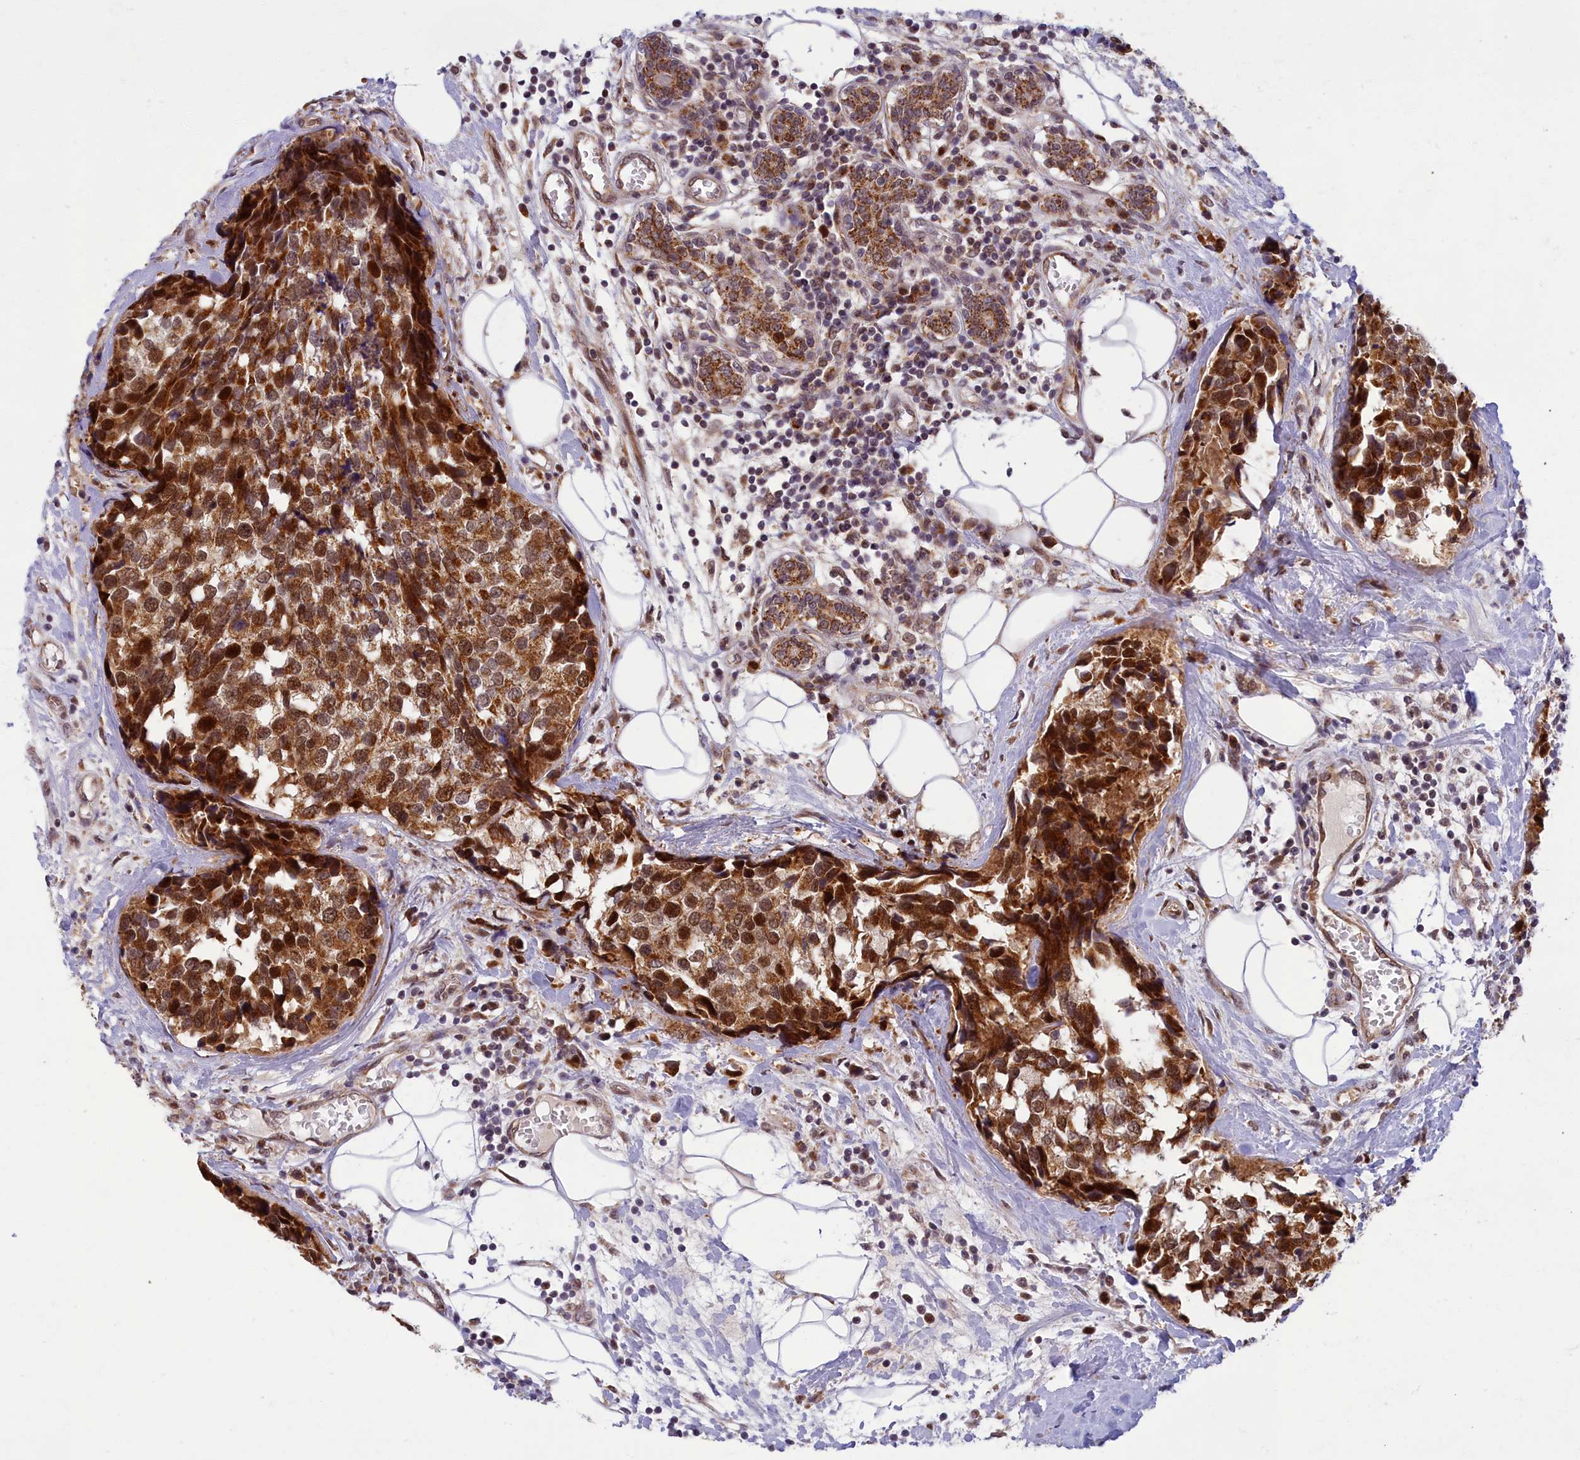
{"staining": {"intensity": "strong", "quantity": ">75%", "location": "cytoplasmic/membranous,nuclear"}, "tissue": "breast cancer", "cell_type": "Tumor cells", "image_type": "cancer", "snomed": [{"axis": "morphology", "description": "Lobular carcinoma"}, {"axis": "topography", "description": "Breast"}], "caption": "Approximately >75% of tumor cells in breast cancer (lobular carcinoma) display strong cytoplasmic/membranous and nuclear protein expression as visualized by brown immunohistochemical staining.", "gene": "EARS2", "patient": {"sex": "female", "age": 59}}